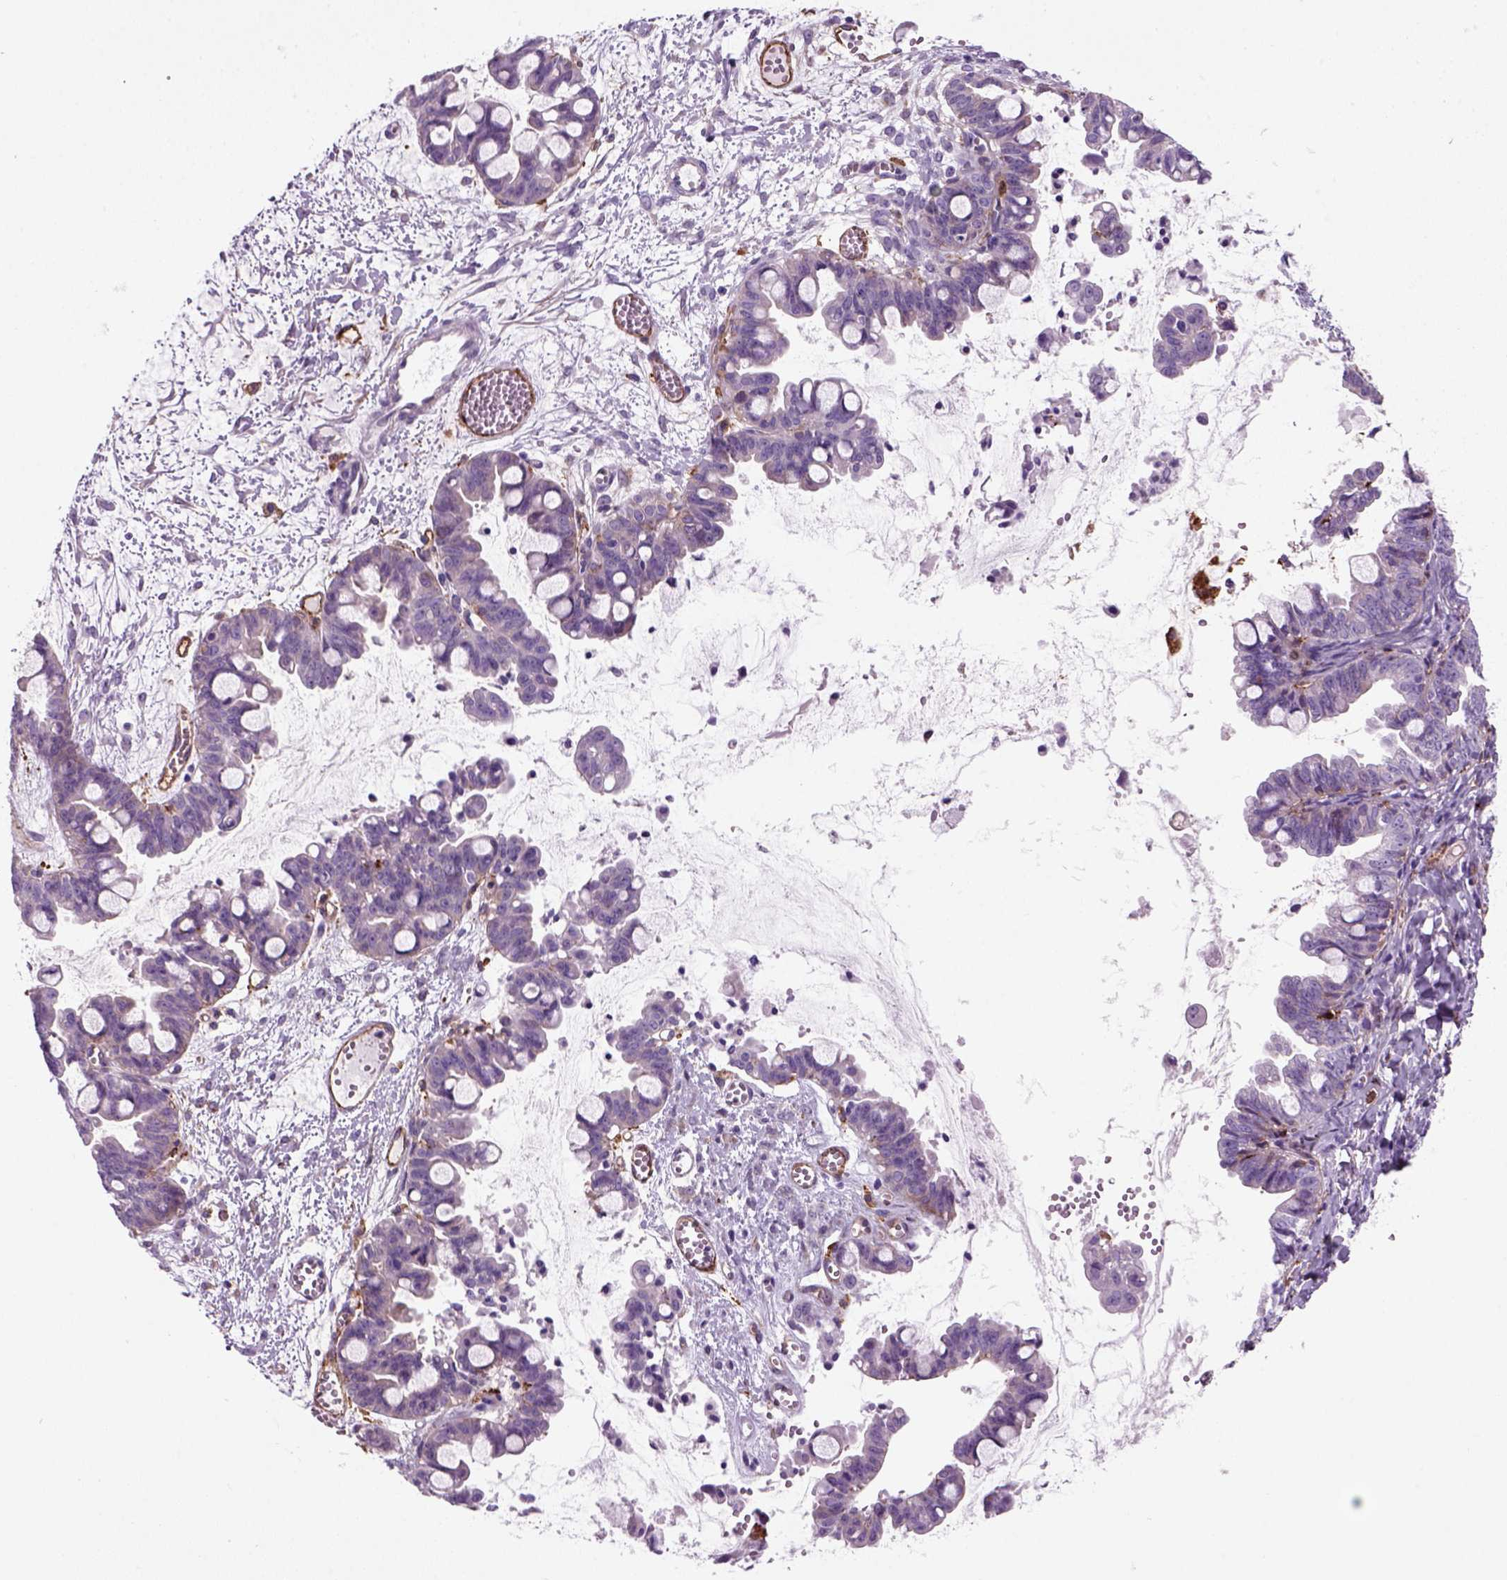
{"staining": {"intensity": "negative", "quantity": "none", "location": "none"}, "tissue": "ovarian cancer", "cell_type": "Tumor cells", "image_type": "cancer", "snomed": [{"axis": "morphology", "description": "Cystadenocarcinoma, mucinous, NOS"}, {"axis": "topography", "description": "Ovary"}], "caption": "A high-resolution histopathology image shows immunohistochemistry staining of ovarian mucinous cystadenocarcinoma, which displays no significant positivity in tumor cells.", "gene": "MARCKS", "patient": {"sex": "female", "age": 63}}